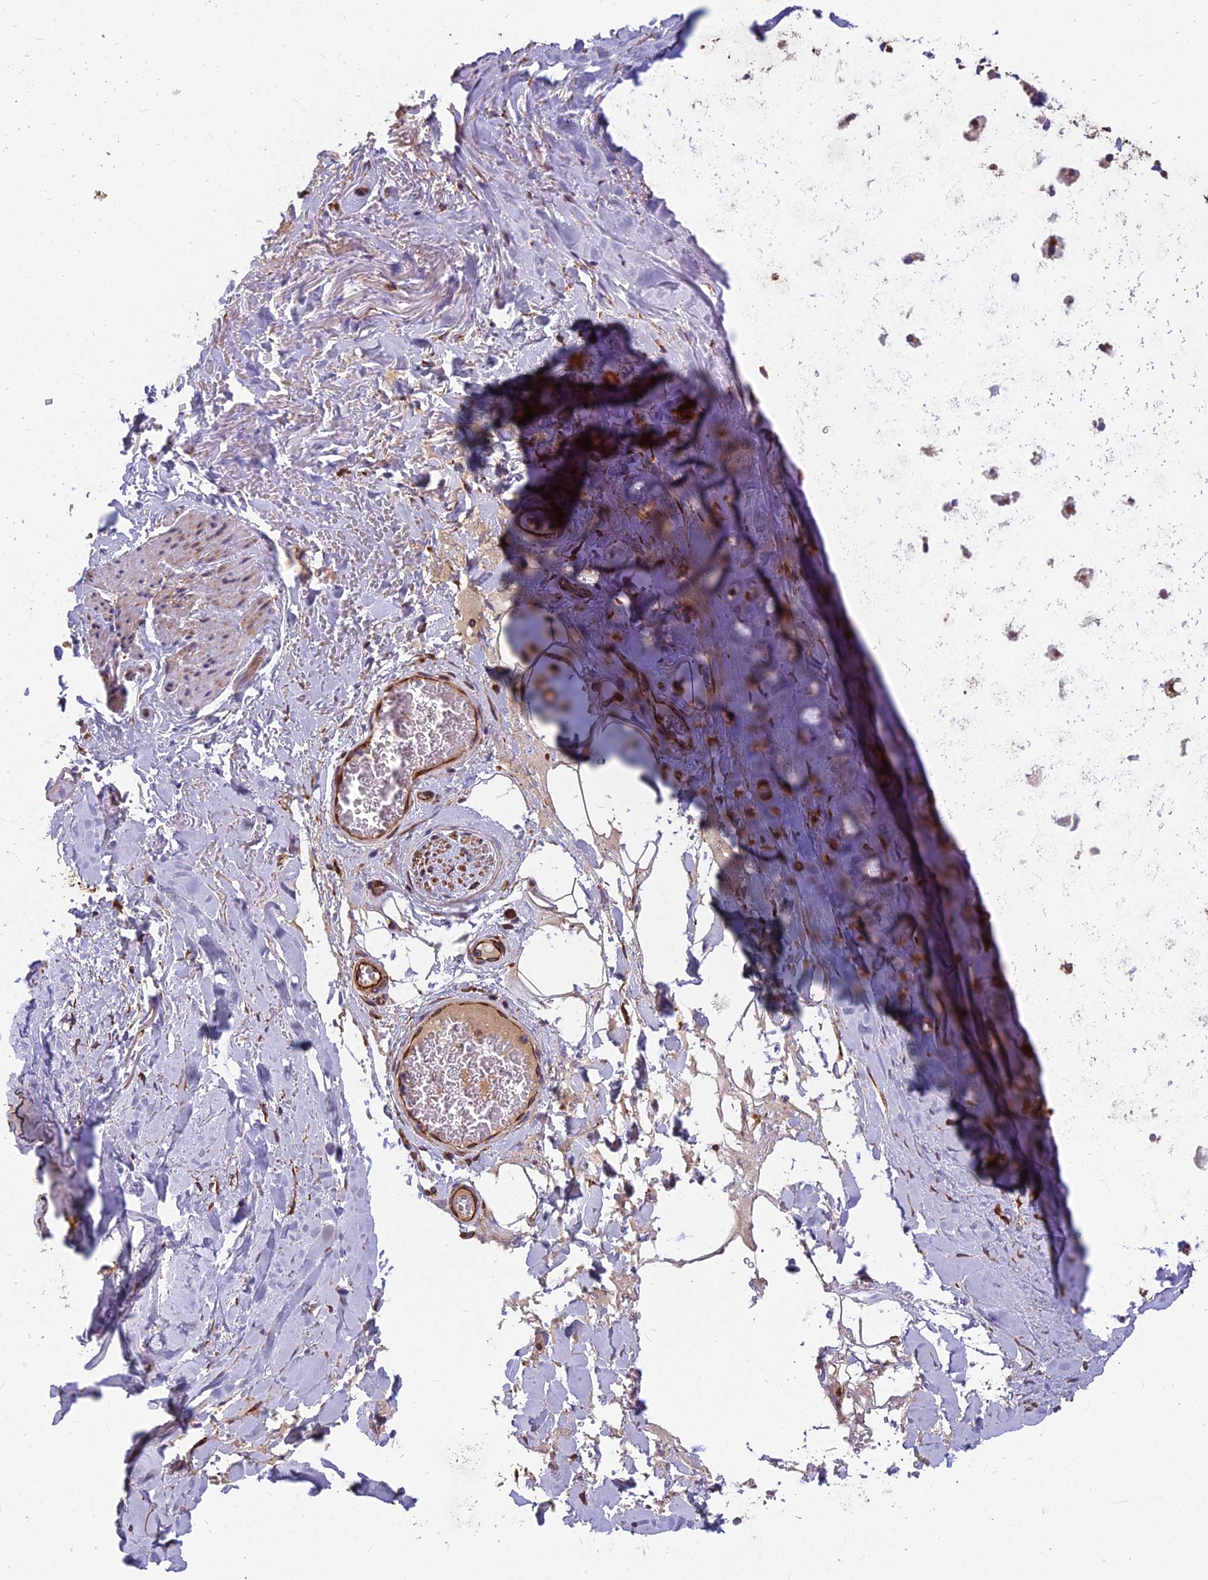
{"staining": {"intensity": "moderate", "quantity": ">75%", "location": "cytoplasmic/membranous"}, "tissue": "adipose tissue", "cell_type": "Adipocytes", "image_type": "normal", "snomed": [{"axis": "morphology", "description": "Normal tissue, NOS"}, {"axis": "topography", "description": "Cartilage tissue"}], "caption": "DAB immunohistochemical staining of unremarkable human adipose tissue reveals moderate cytoplasmic/membranous protein staining in approximately >75% of adipocytes.", "gene": "SPDL1", "patient": {"sex": "female", "age": 63}}